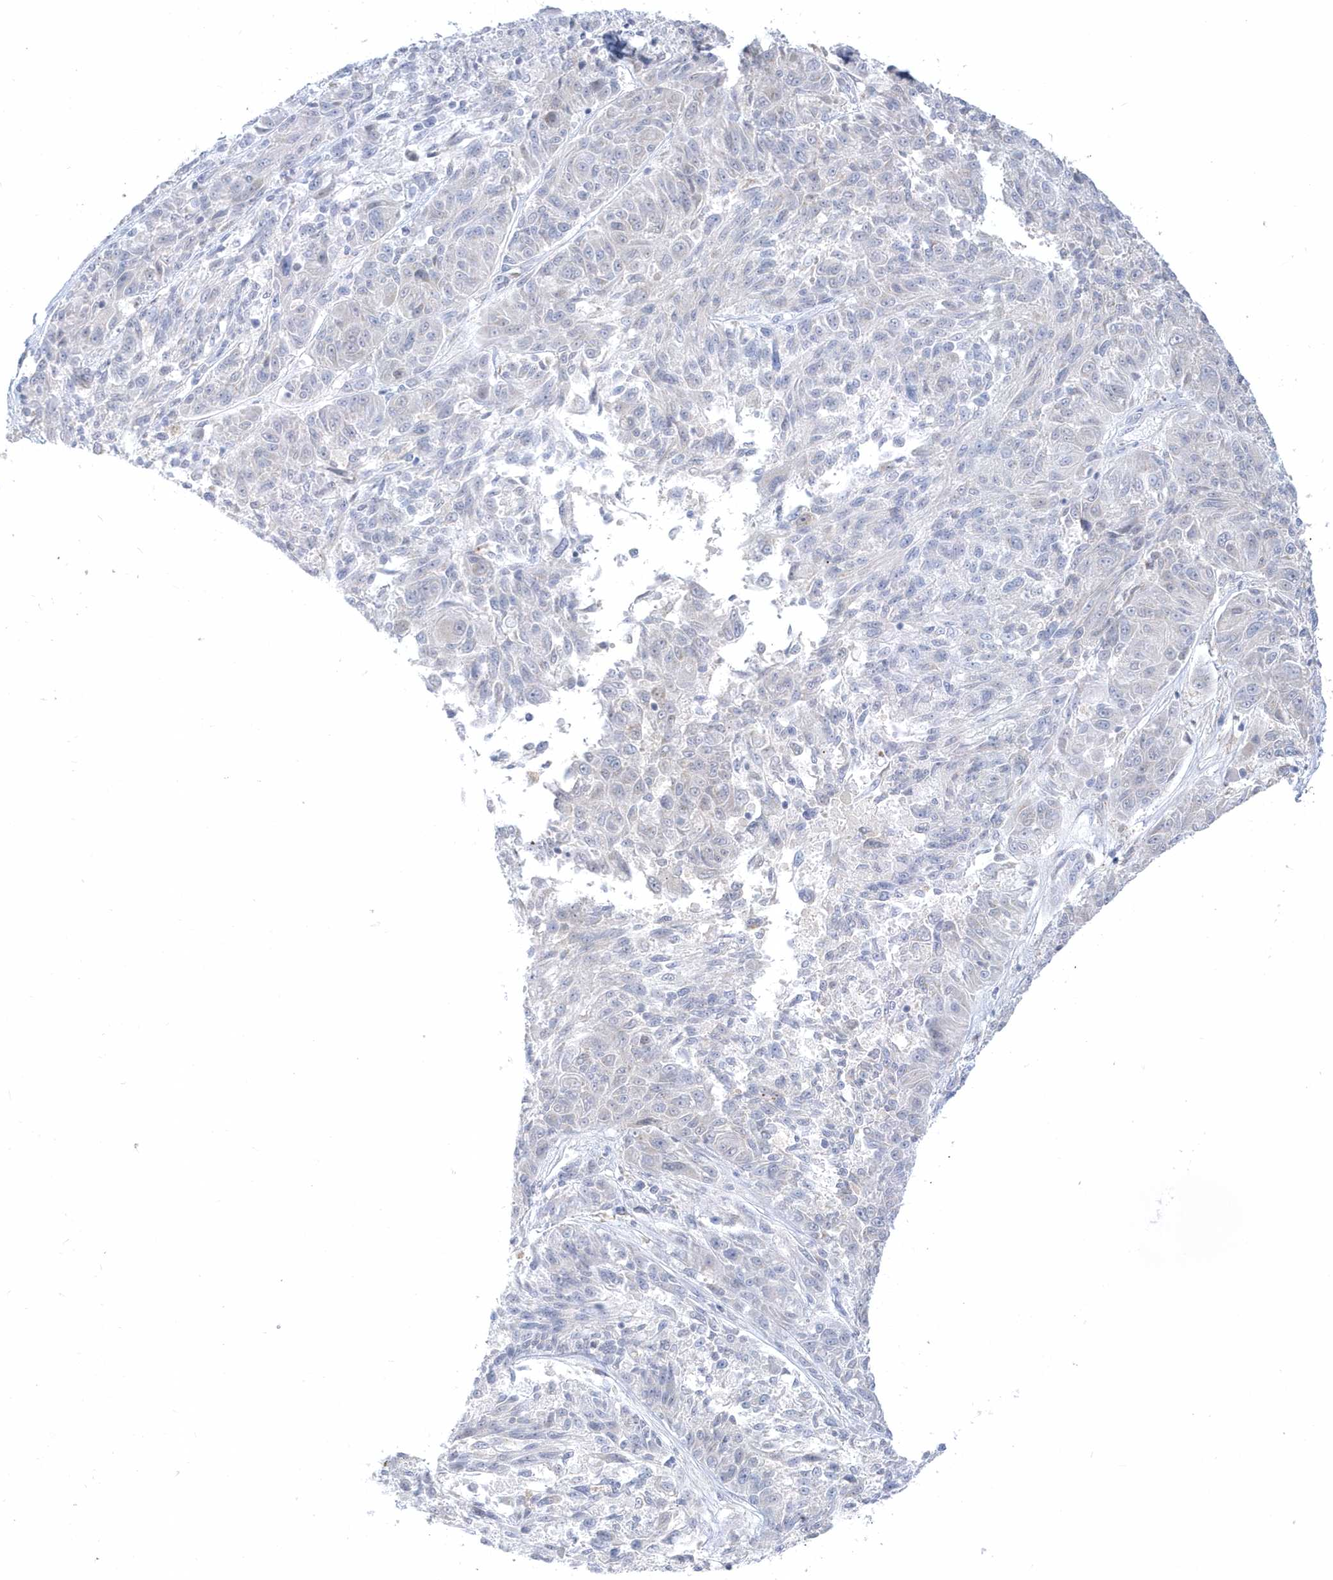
{"staining": {"intensity": "negative", "quantity": "none", "location": "none"}, "tissue": "melanoma", "cell_type": "Tumor cells", "image_type": "cancer", "snomed": [{"axis": "morphology", "description": "Malignant melanoma, NOS"}, {"axis": "topography", "description": "Skin"}], "caption": "A photomicrograph of melanoma stained for a protein reveals no brown staining in tumor cells.", "gene": "PCBD1", "patient": {"sex": "male", "age": 53}}